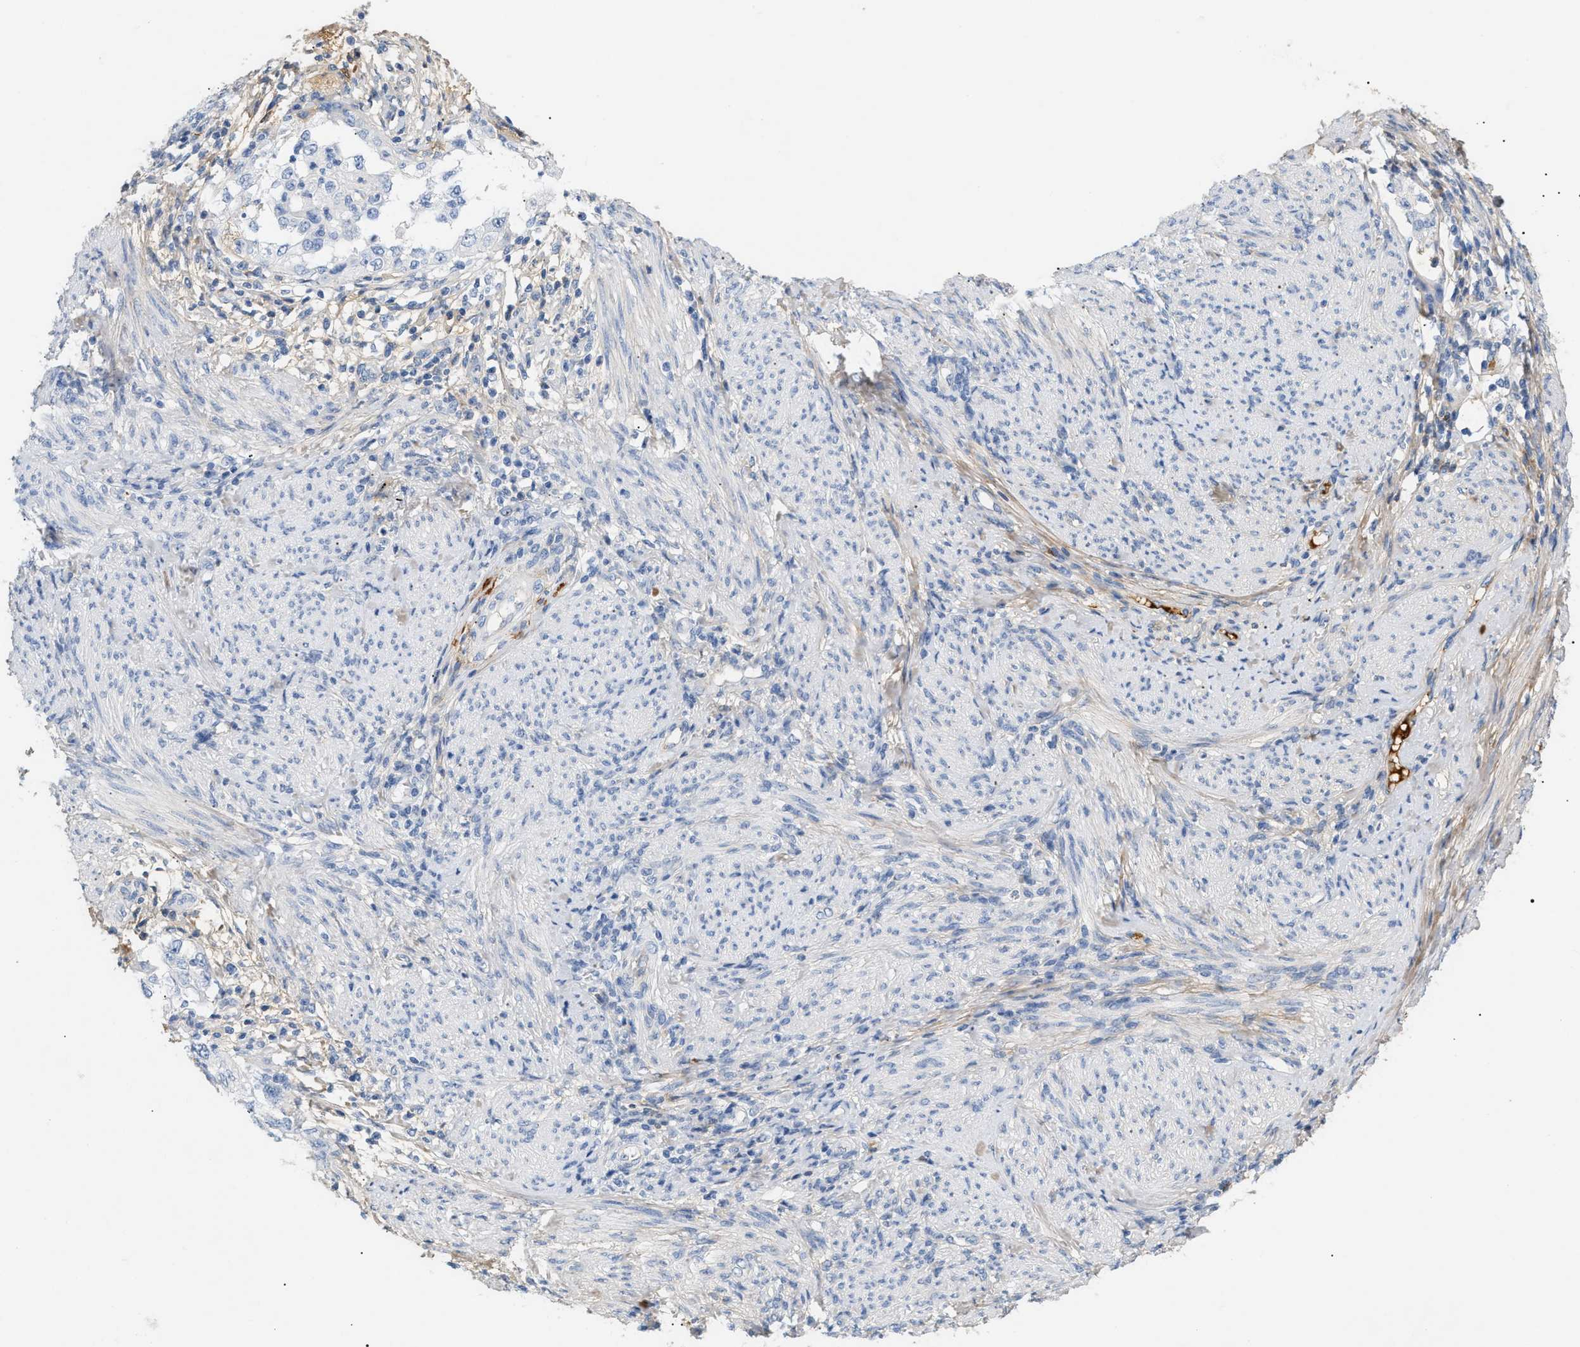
{"staining": {"intensity": "negative", "quantity": "none", "location": "none"}, "tissue": "endometrial cancer", "cell_type": "Tumor cells", "image_type": "cancer", "snomed": [{"axis": "morphology", "description": "Adenocarcinoma, NOS"}, {"axis": "topography", "description": "Endometrium"}], "caption": "Endometrial cancer (adenocarcinoma) stained for a protein using immunohistochemistry (IHC) displays no positivity tumor cells.", "gene": "CFH", "patient": {"sex": "female", "age": 85}}